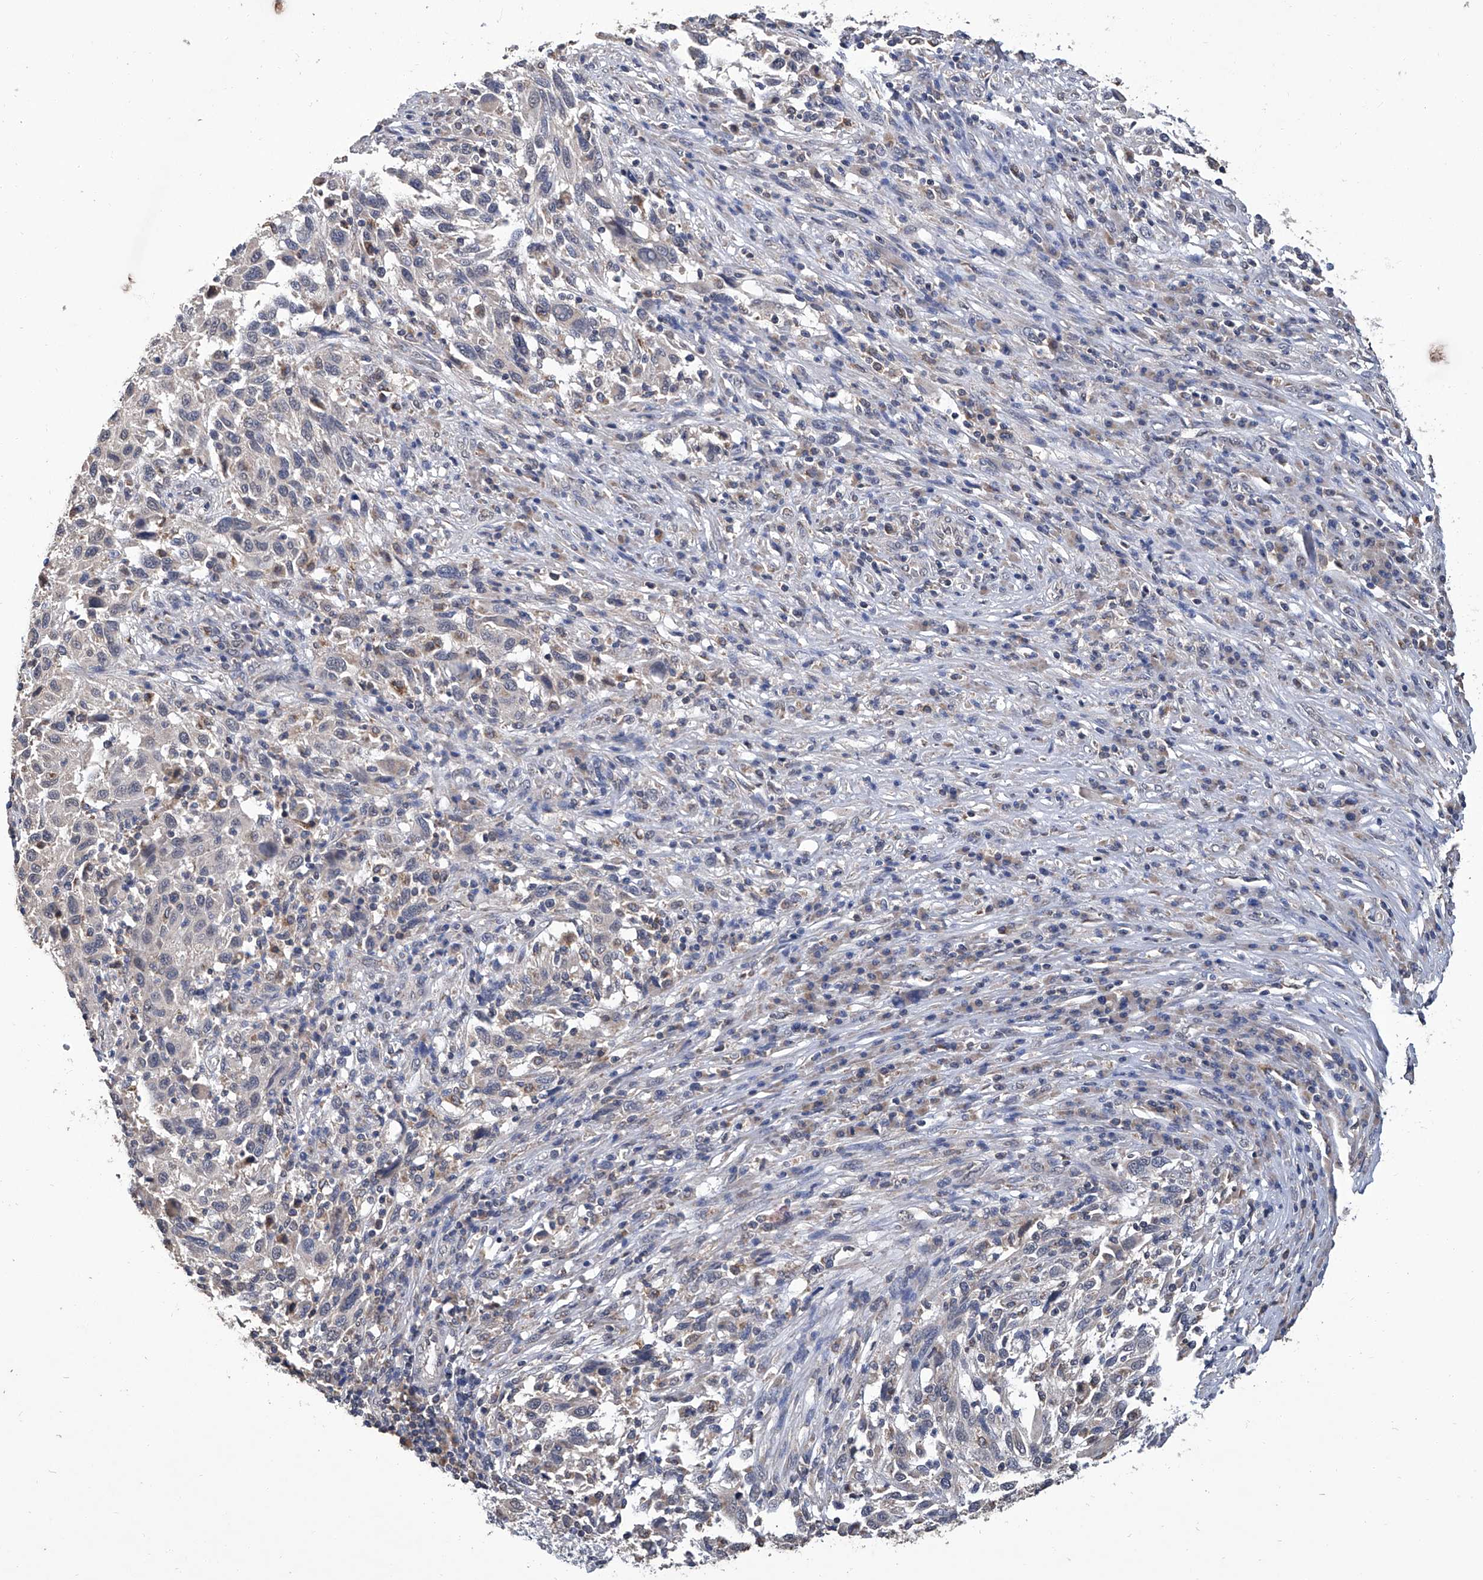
{"staining": {"intensity": "negative", "quantity": "none", "location": "none"}, "tissue": "melanoma", "cell_type": "Tumor cells", "image_type": "cancer", "snomed": [{"axis": "morphology", "description": "Malignant melanoma, Metastatic site"}, {"axis": "topography", "description": "Lymph node"}], "caption": "The IHC micrograph has no significant expression in tumor cells of melanoma tissue. (Brightfield microscopy of DAB immunohistochemistry (IHC) at high magnification).", "gene": "GPT", "patient": {"sex": "male", "age": 61}}